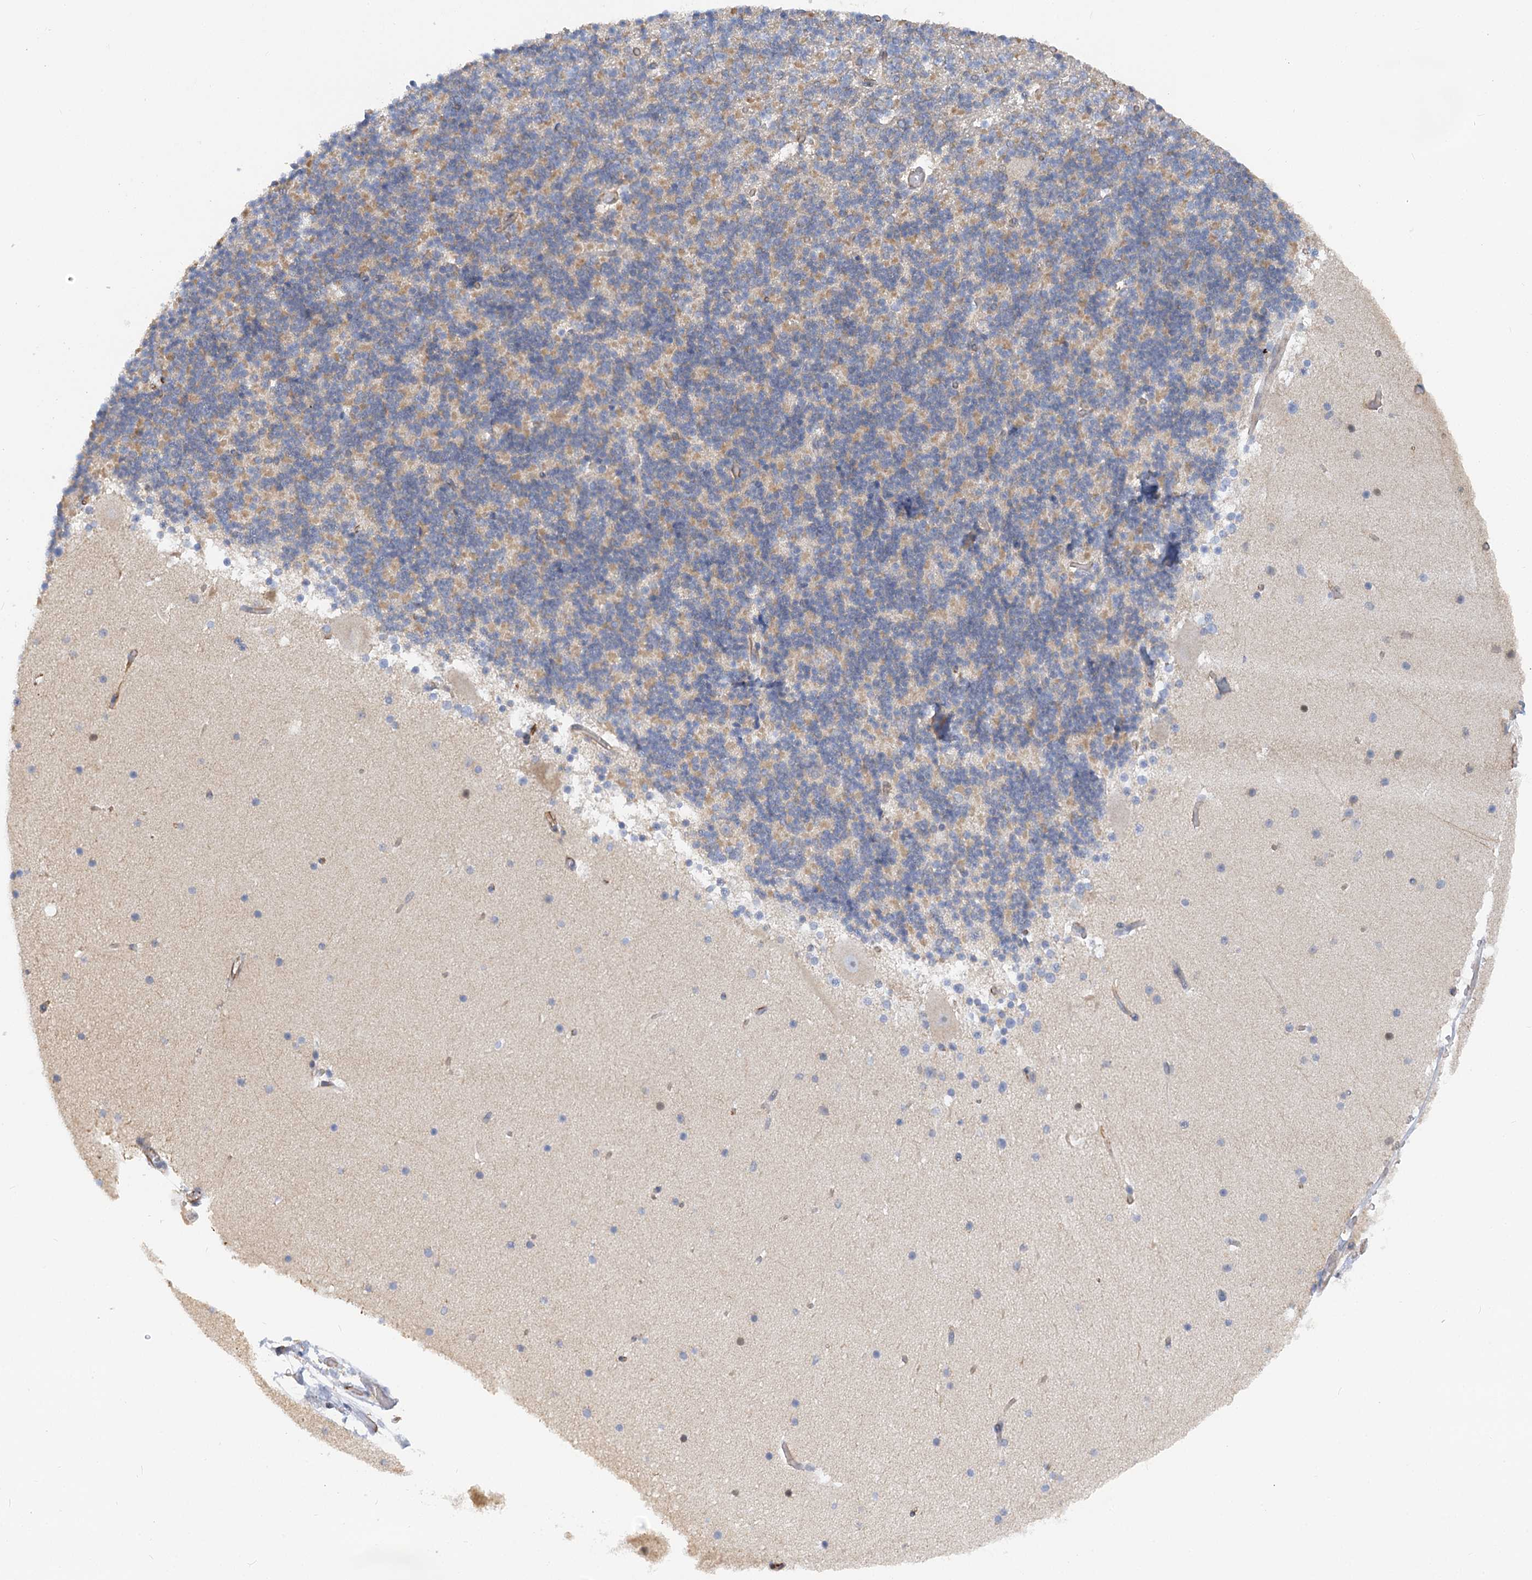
{"staining": {"intensity": "weak", "quantity": "25%-75%", "location": "cytoplasmic/membranous"}, "tissue": "cerebellum", "cell_type": "Cells in granular layer", "image_type": "normal", "snomed": [{"axis": "morphology", "description": "Normal tissue, NOS"}, {"axis": "topography", "description": "Cerebellum"}], "caption": "Brown immunohistochemical staining in unremarkable cerebellum exhibits weak cytoplasmic/membranous staining in approximately 25%-75% of cells in granular layer. (DAB IHC, brown staining for protein, blue staining for nuclei).", "gene": "NELL2", "patient": {"sex": "male", "age": 57}}